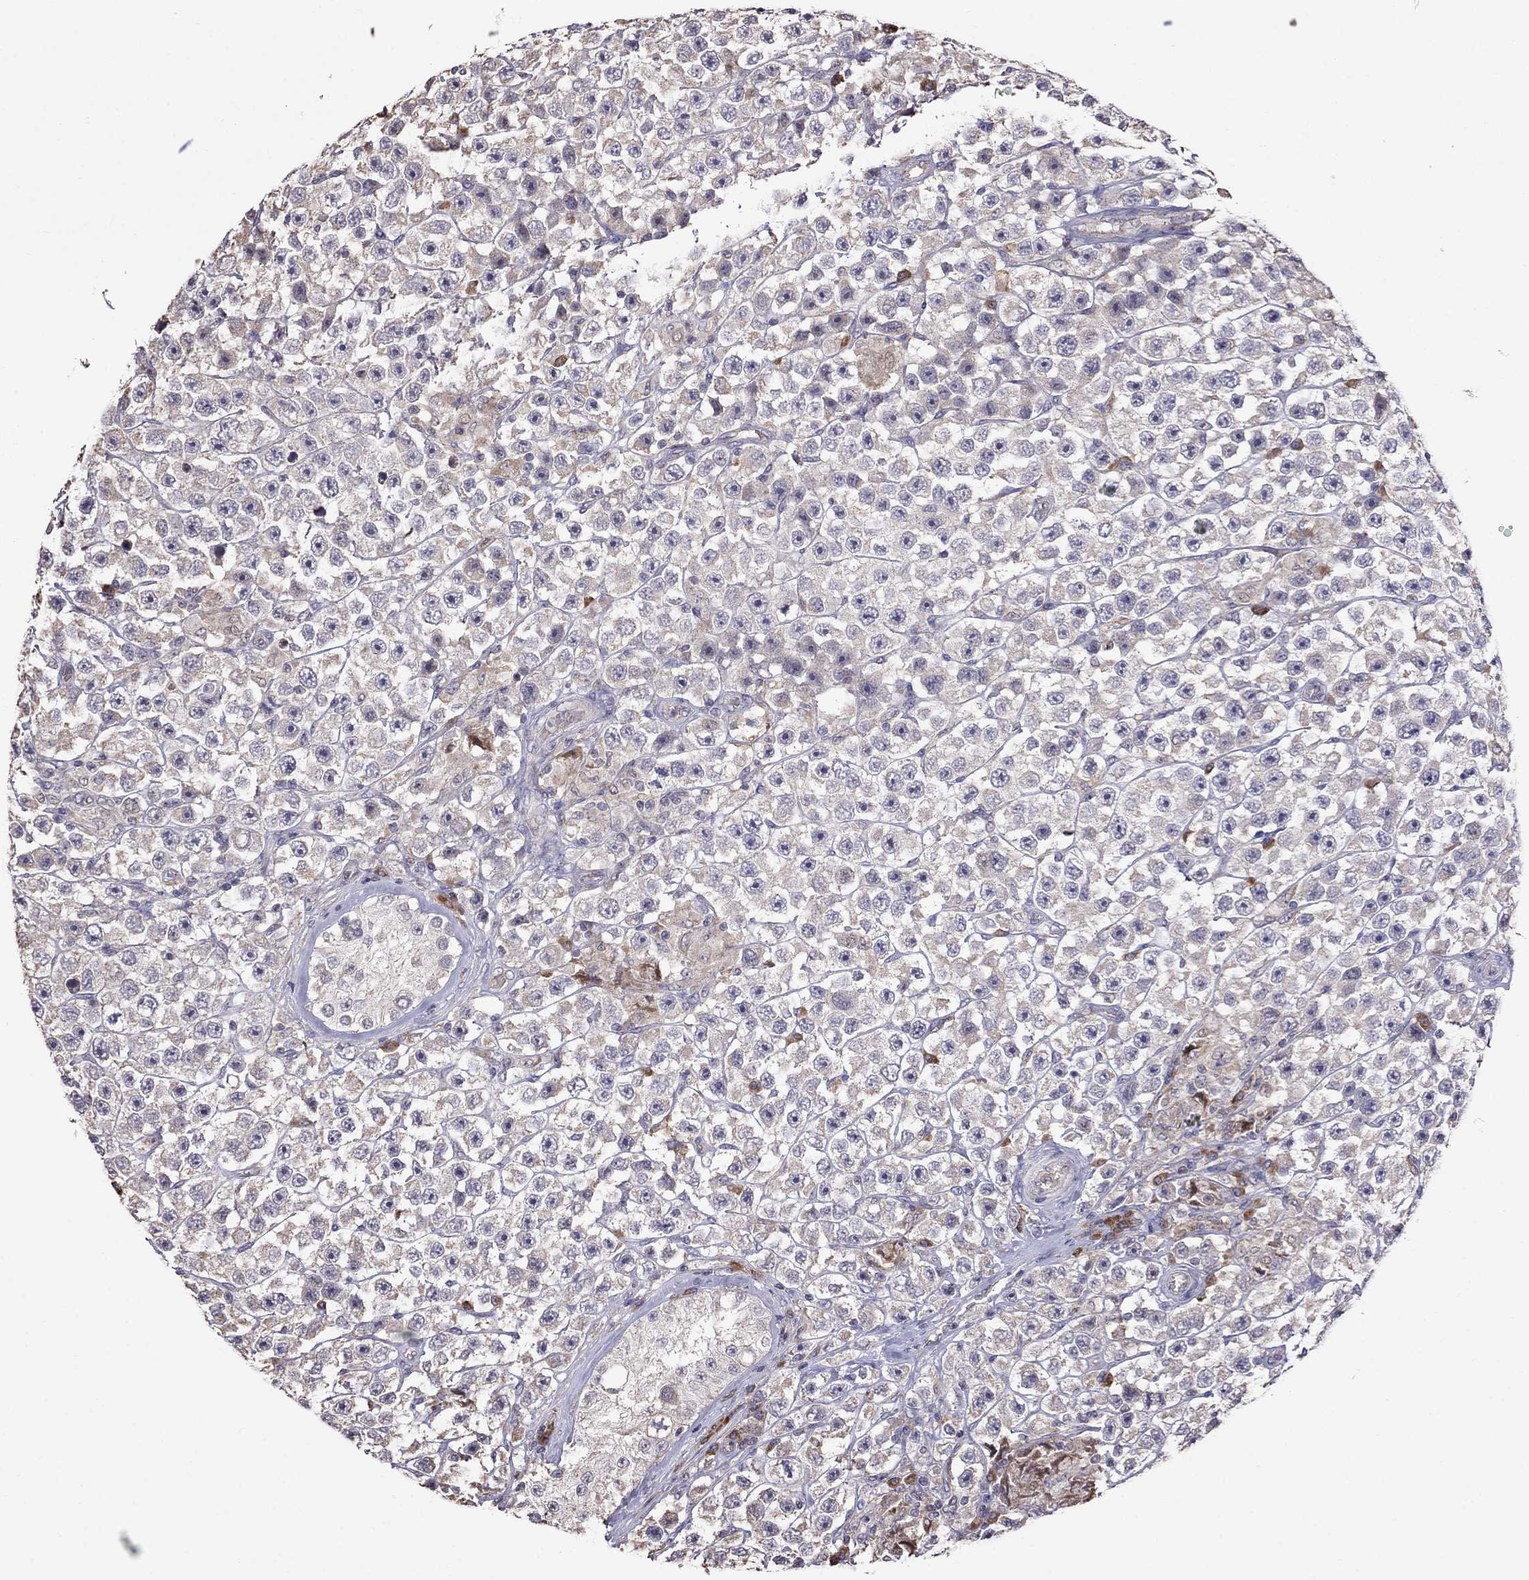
{"staining": {"intensity": "weak", "quantity": "25%-75%", "location": "cytoplasmic/membranous"}, "tissue": "testis cancer", "cell_type": "Tumor cells", "image_type": "cancer", "snomed": [{"axis": "morphology", "description": "Seminoma, NOS"}, {"axis": "topography", "description": "Testis"}], "caption": "DAB immunohistochemical staining of human testis seminoma shows weak cytoplasmic/membranous protein staining in approximately 25%-75% of tumor cells. The protein is stained brown, and the nuclei are stained in blue (DAB (3,3'-diaminobenzidine) IHC with brightfield microscopy, high magnification).", "gene": "ADAM28", "patient": {"sex": "male", "age": 45}}